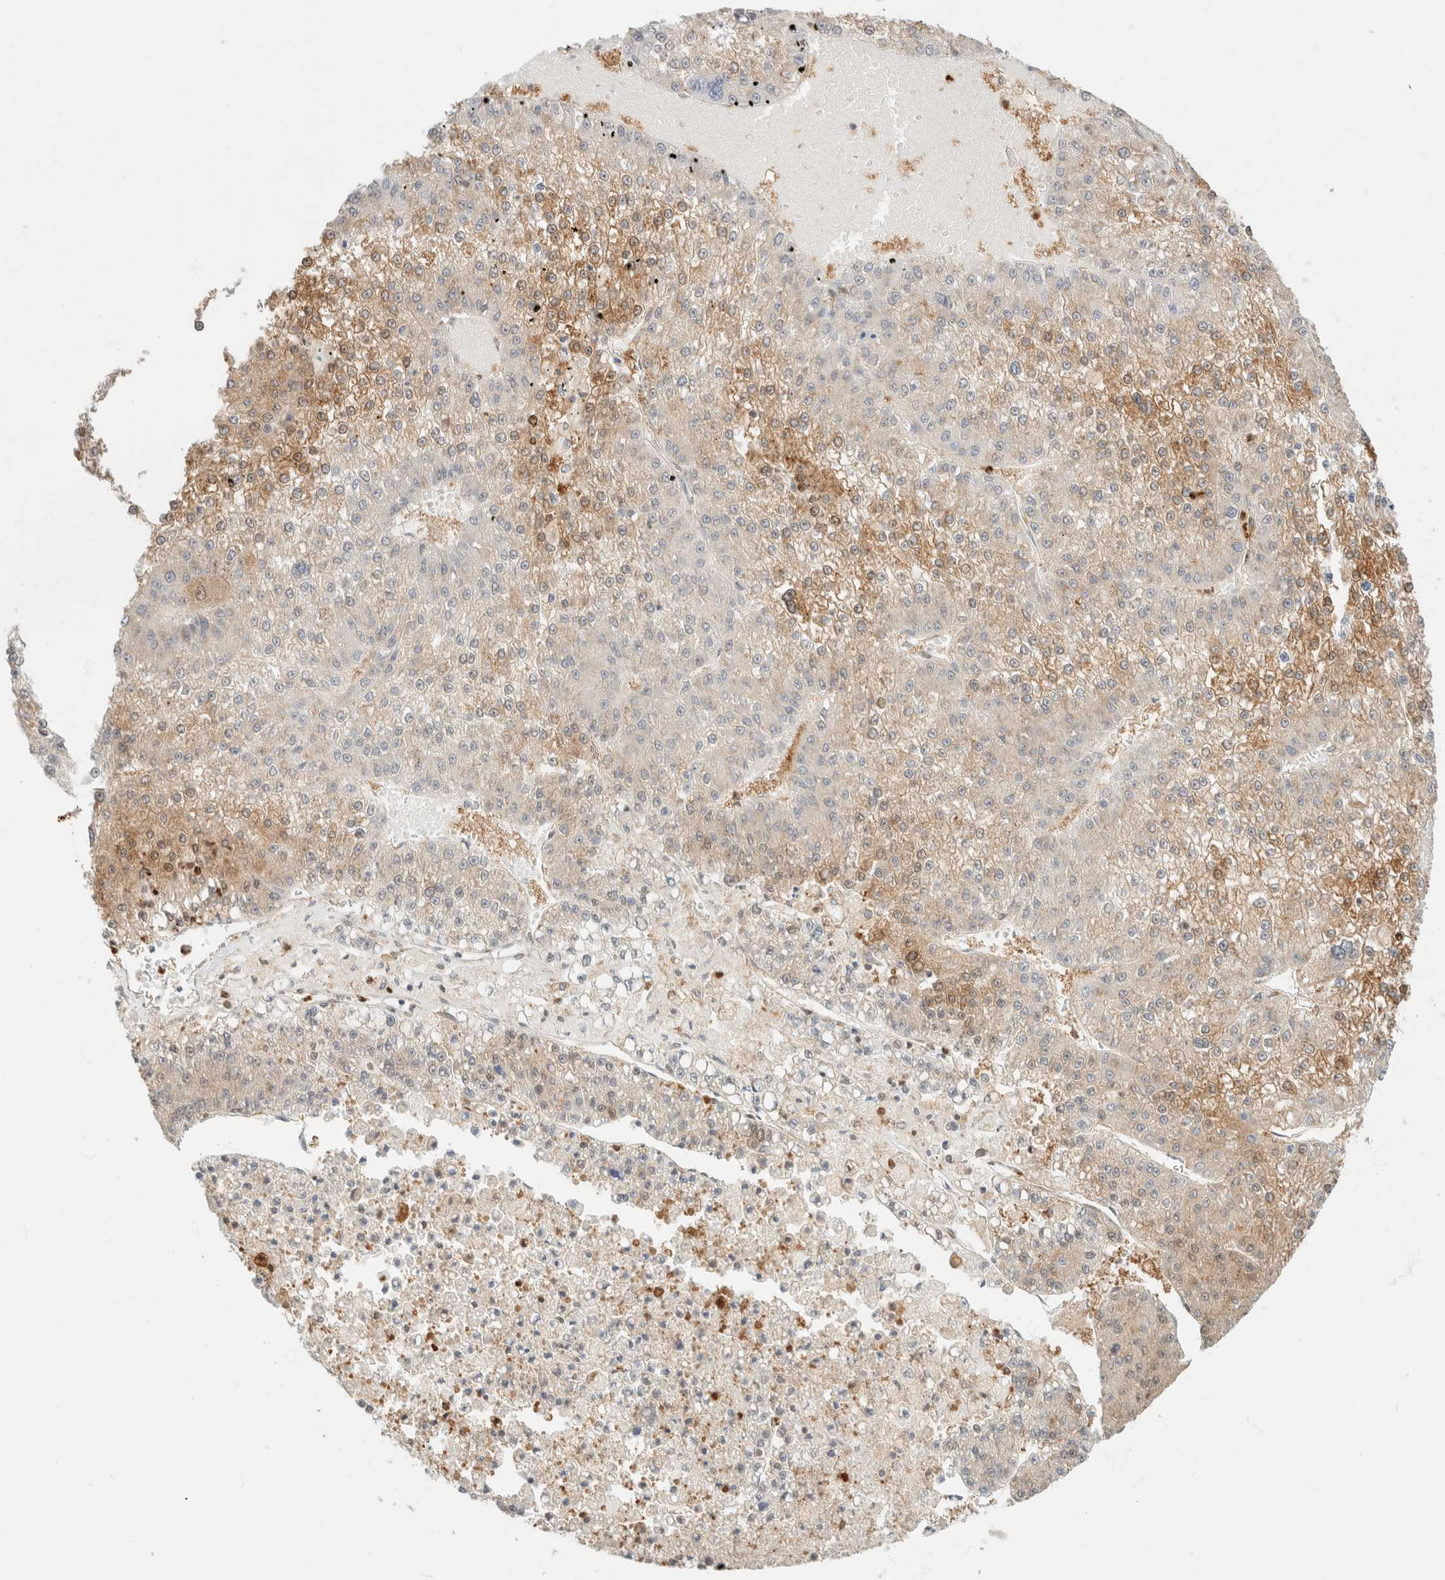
{"staining": {"intensity": "moderate", "quantity": "25%-75%", "location": "cytoplasmic/membranous"}, "tissue": "liver cancer", "cell_type": "Tumor cells", "image_type": "cancer", "snomed": [{"axis": "morphology", "description": "Carcinoma, Hepatocellular, NOS"}, {"axis": "topography", "description": "Liver"}], "caption": "An image of liver cancer (hepatocellular carcinoma) stained for a protein demonstrates moderate cytoplasmic/membranous brown staining in tumor cells. (DAB IHC, brown staining for protein, blue staining for nuclei).", "gene": "GPI", "patient": {"sex": "female", "age": 73}}